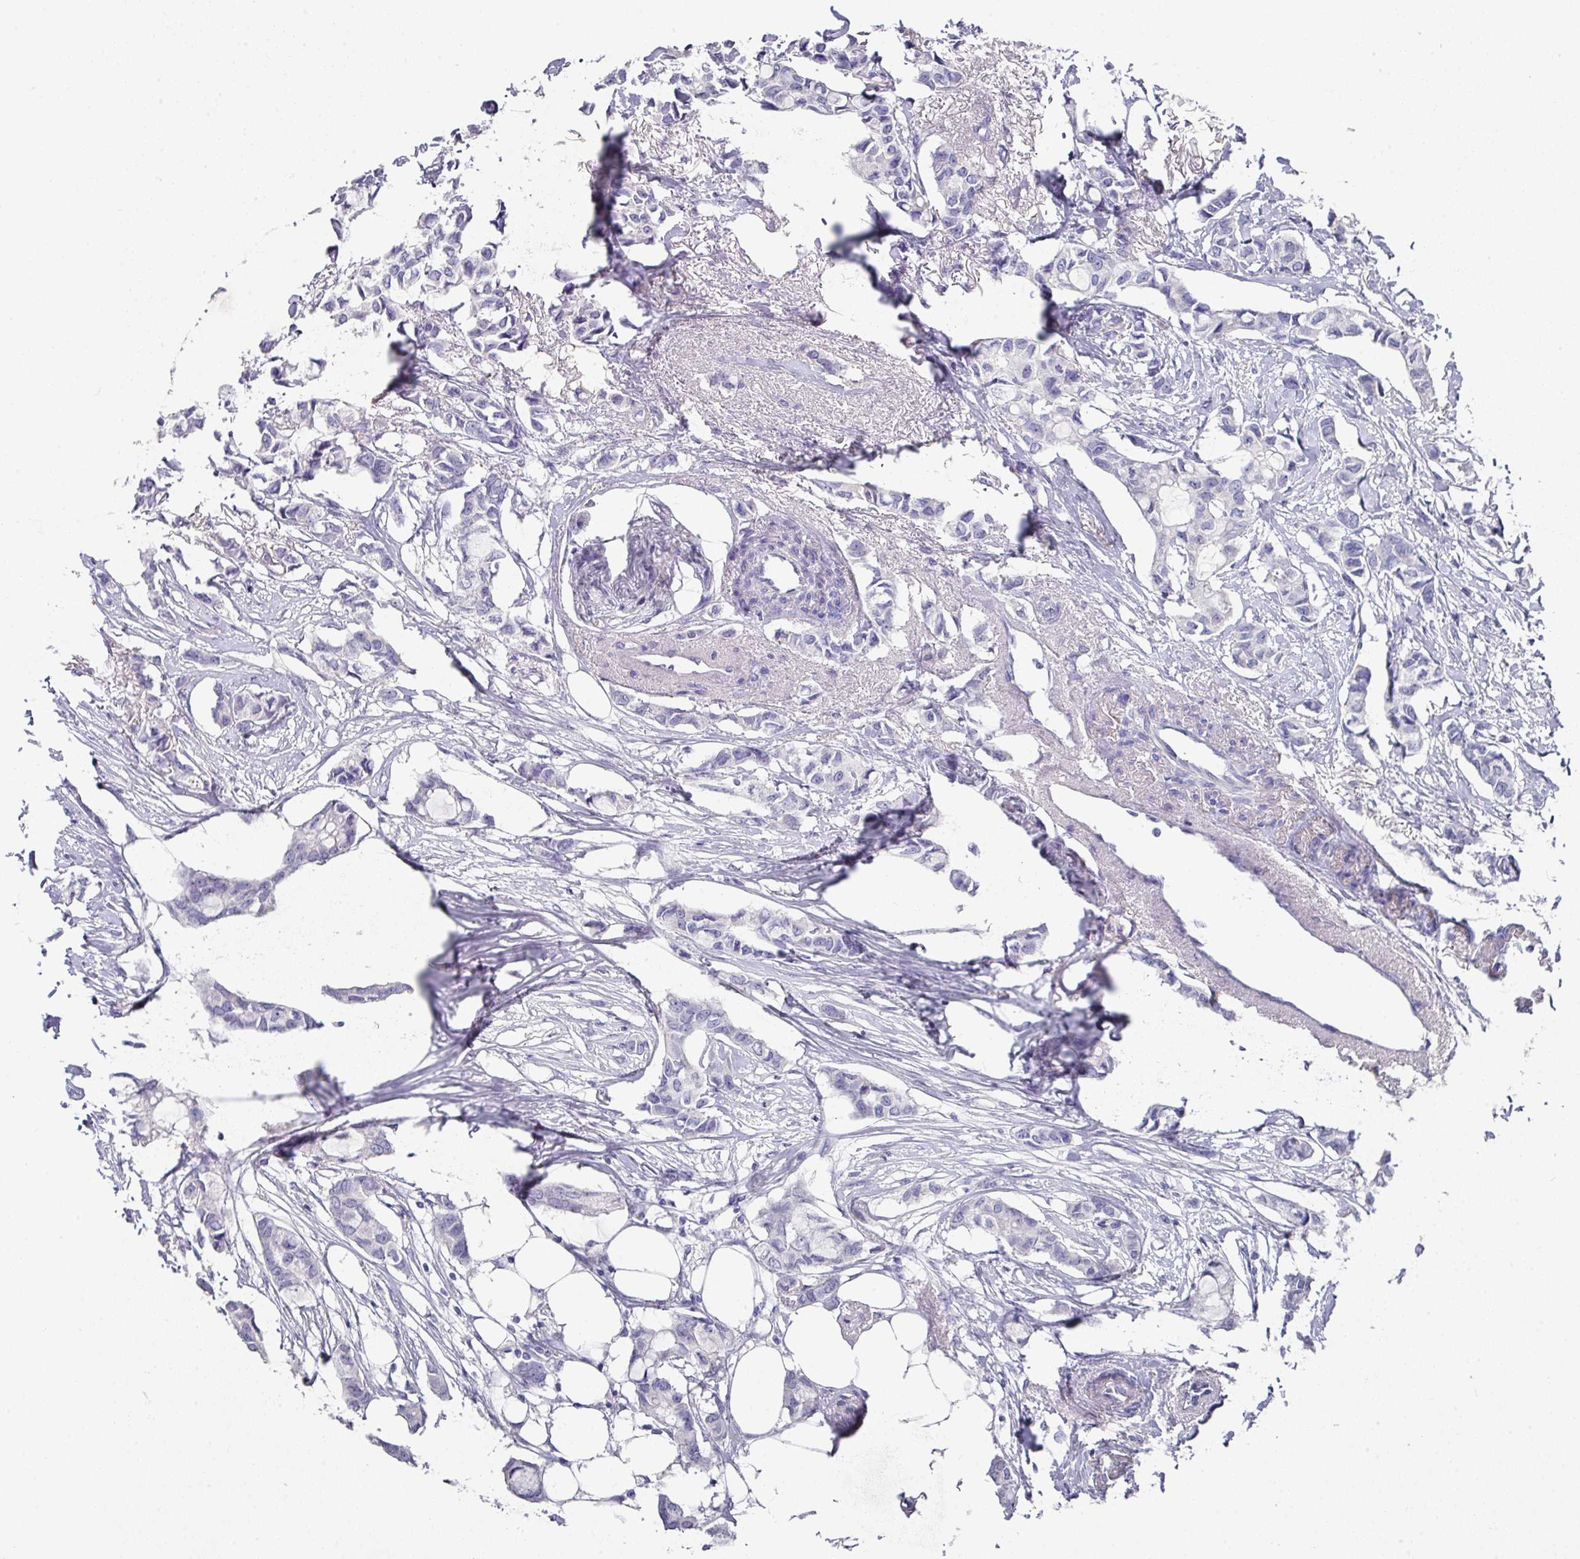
{"staining": {"intensity": "negative", "quantity": "none", "location": "none"}, "tissue": "breast cancer", "cell_type": "Tumor cells", "image_type": "cancer", "snomed": [{"axis": "morphology", "description": "Duct carcinoma"}, {"axis": "topography", "description": "Breast"}], "caption": "Invasive ductal carcinoma (breast) was stained to show a protein in brown. There is no significant positivity in tumor cells. (DAB immunohistochemistry with hematoxylin counter stain).", "gene": "DAZL", "patient": {"sex": "female", "age": 73}}